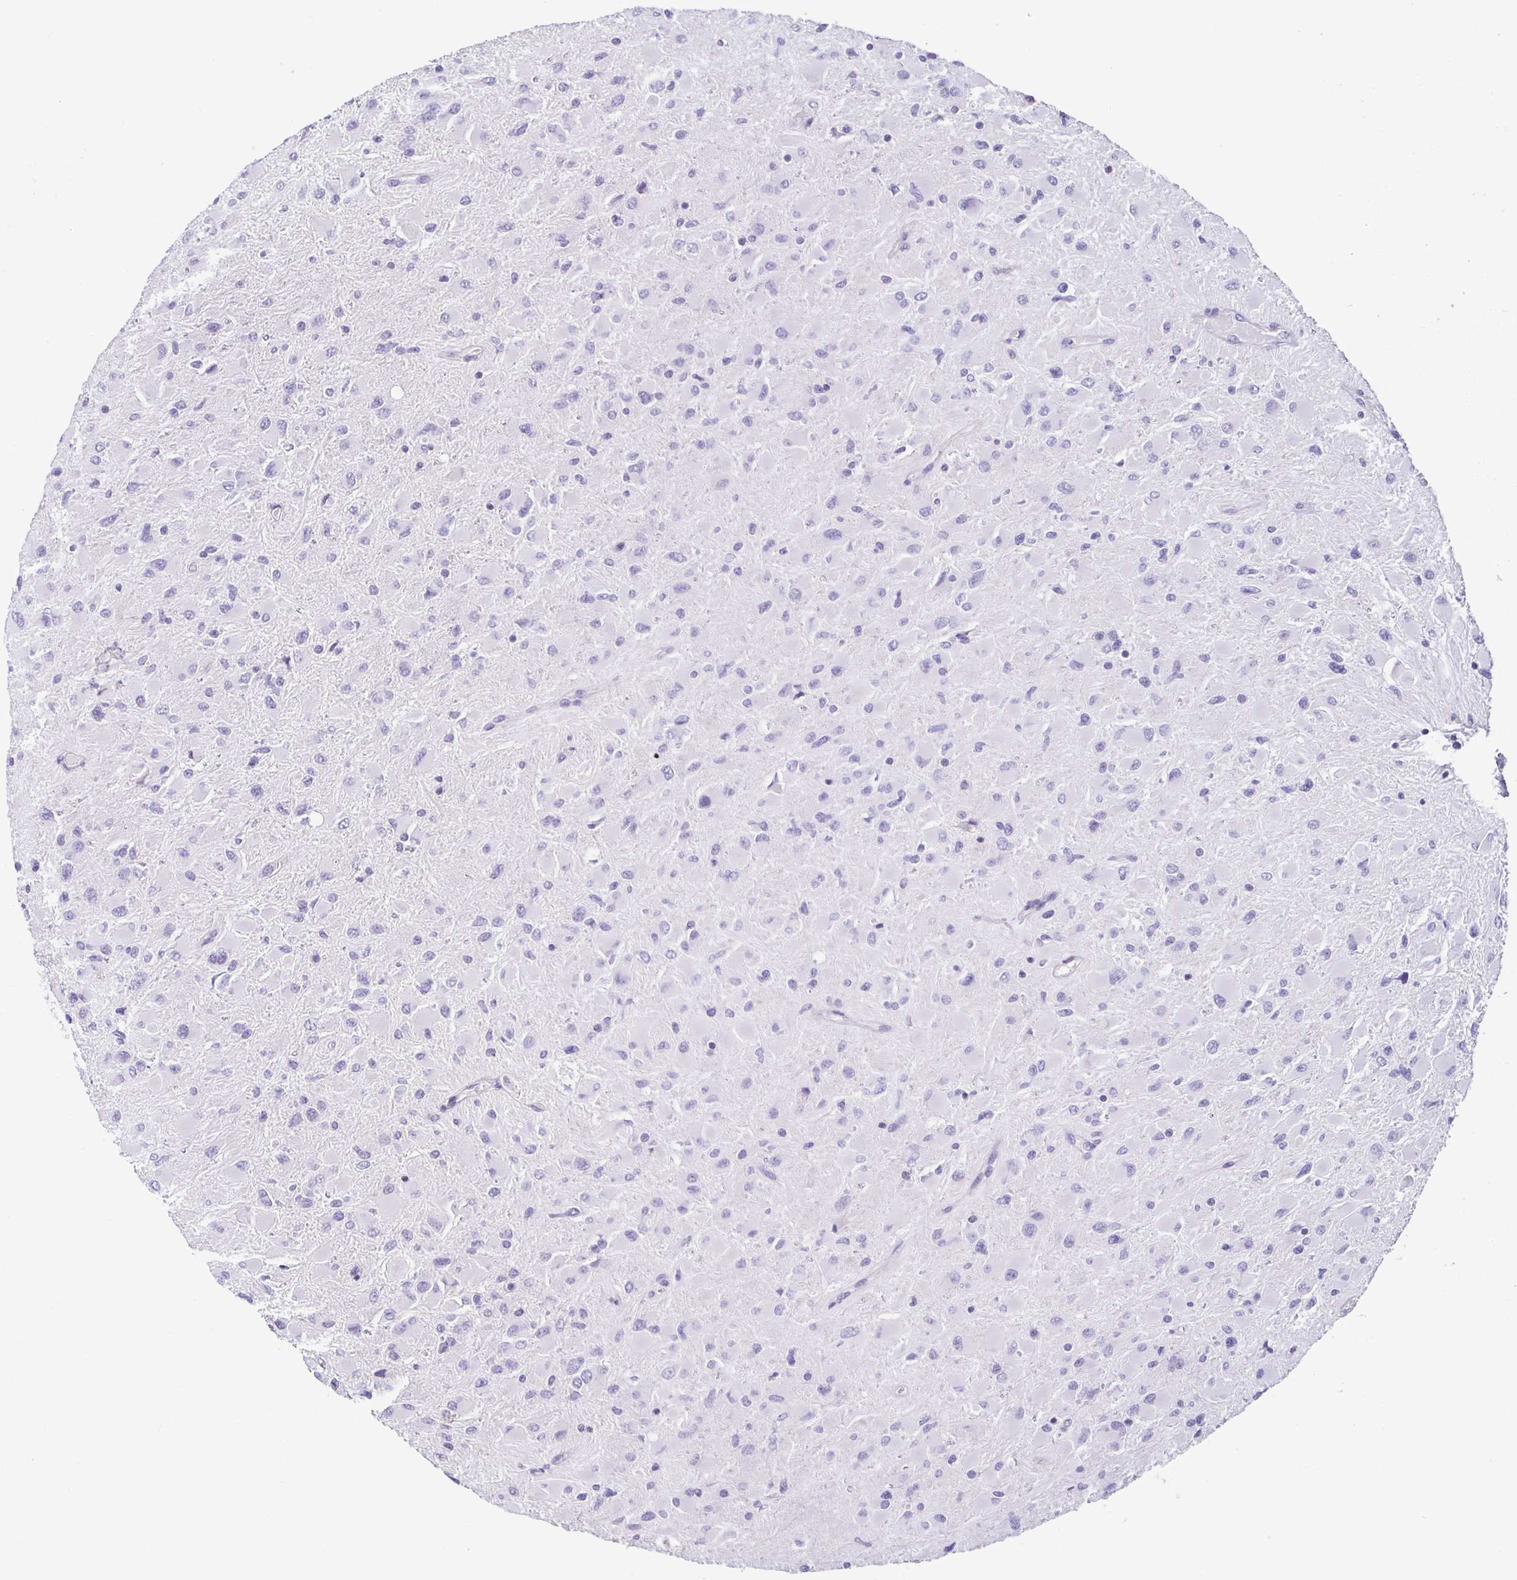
{"staining": {"intensity": "negative", "quantity": "none", "location": "none"}, "tissue": "glioma", "cell_type": "Tumor cells", "image_type": "cancer", "snomed": [{"axis": "morphology", "description": "Glioma, malignant, High grade"}, {"axis": "topography", "description": "Cerebral cortex"}], "caption": "Glioma was stained to show a protein in brown. There is no significant staining in tumor cells. Nuclei are stained in blue.", "gene": "MYL6", "patient": {"sex": "female", "age": 36}}